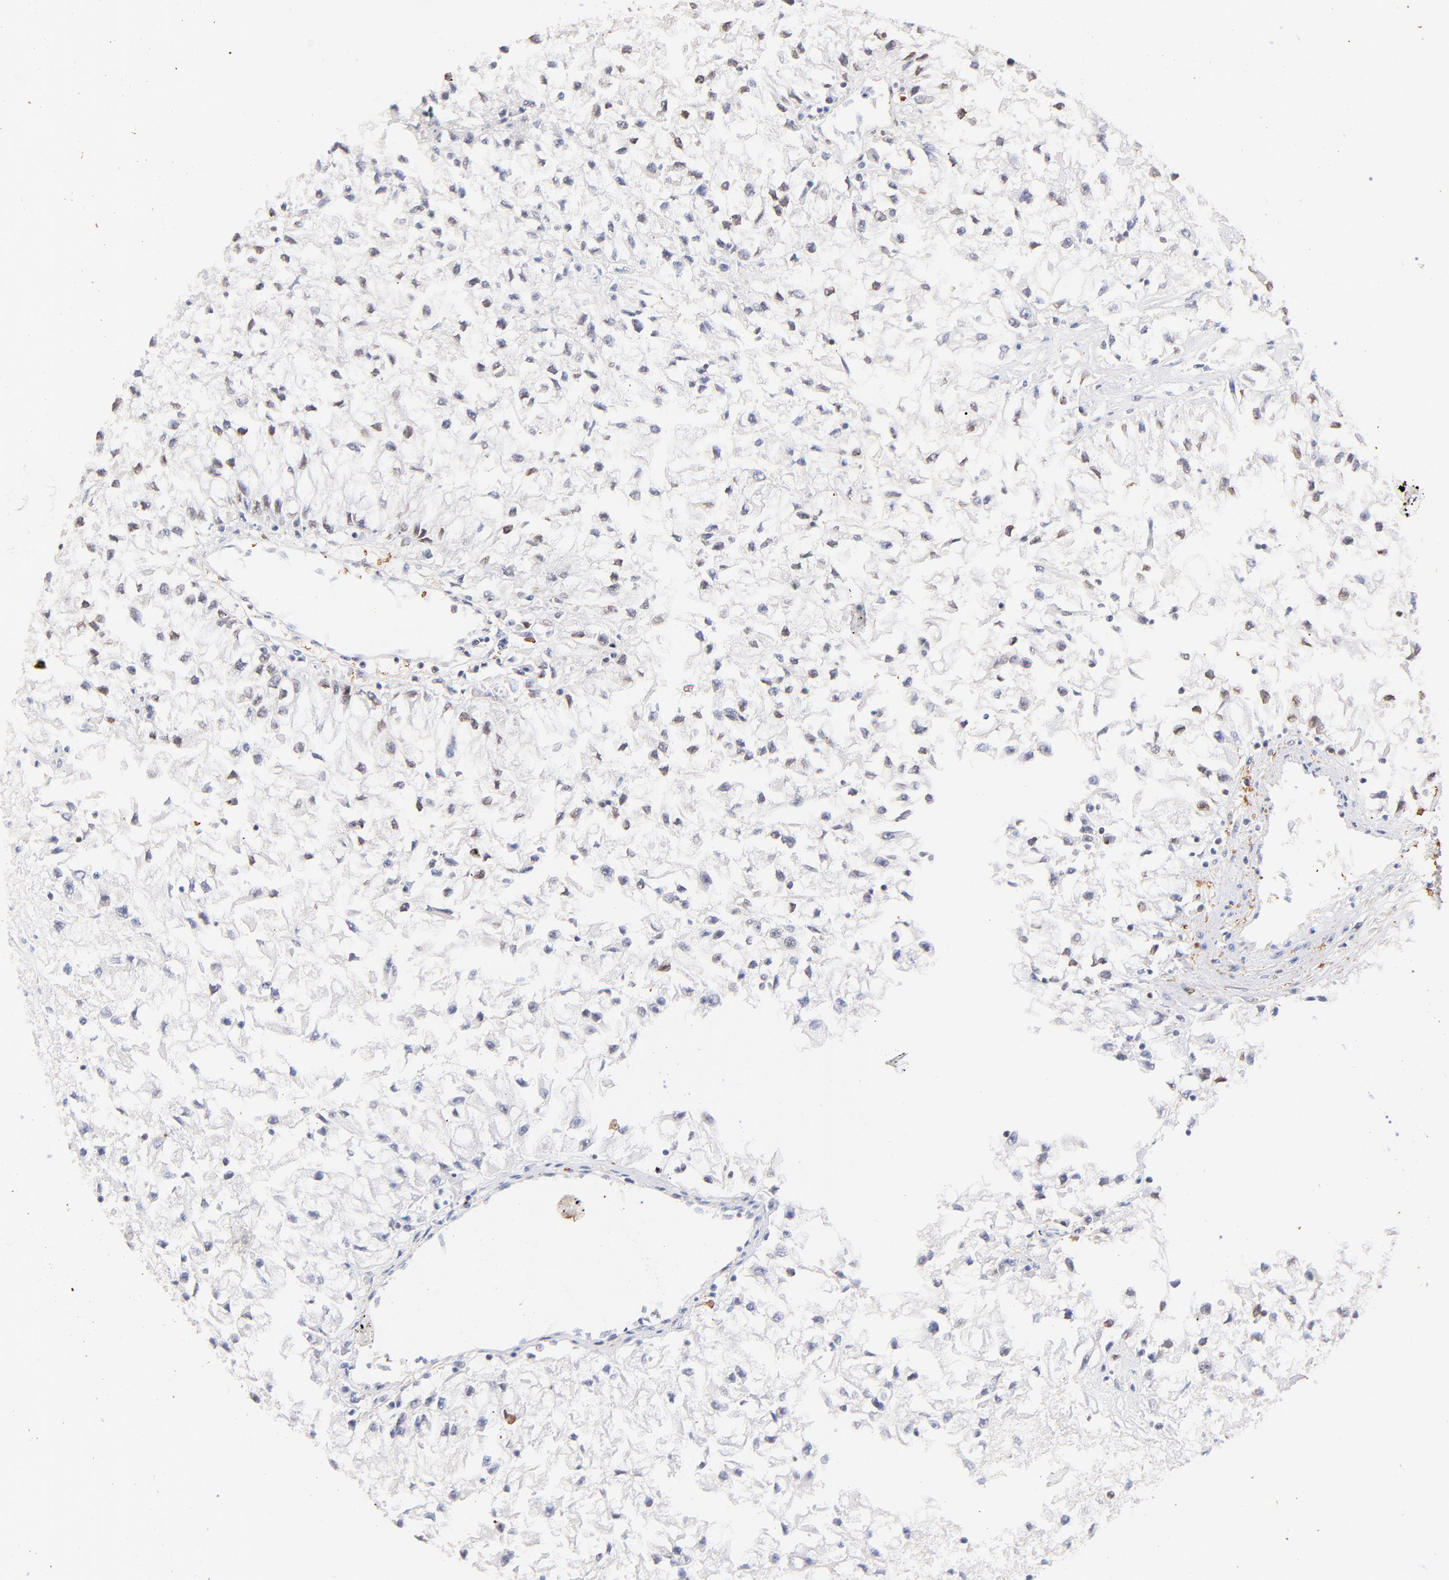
{"staining": {"intensity": "weak", "quantity": "<25%", "location": "nuclear"}, "tissue": "renal cancer", "cell_type": "Tumor cells", "image_type": "cancer", "snomed": [{"axis": "morphology", "description": "Adenocarcinoma, NOS"}, {"axis": "topography", "description": "Kidney"}], "caption": "Protein analysis of renal cancer displays no significant positivity in tumor cells.", "gene": "ZFP92", "patient": {"sex": "male", "age": 59}}